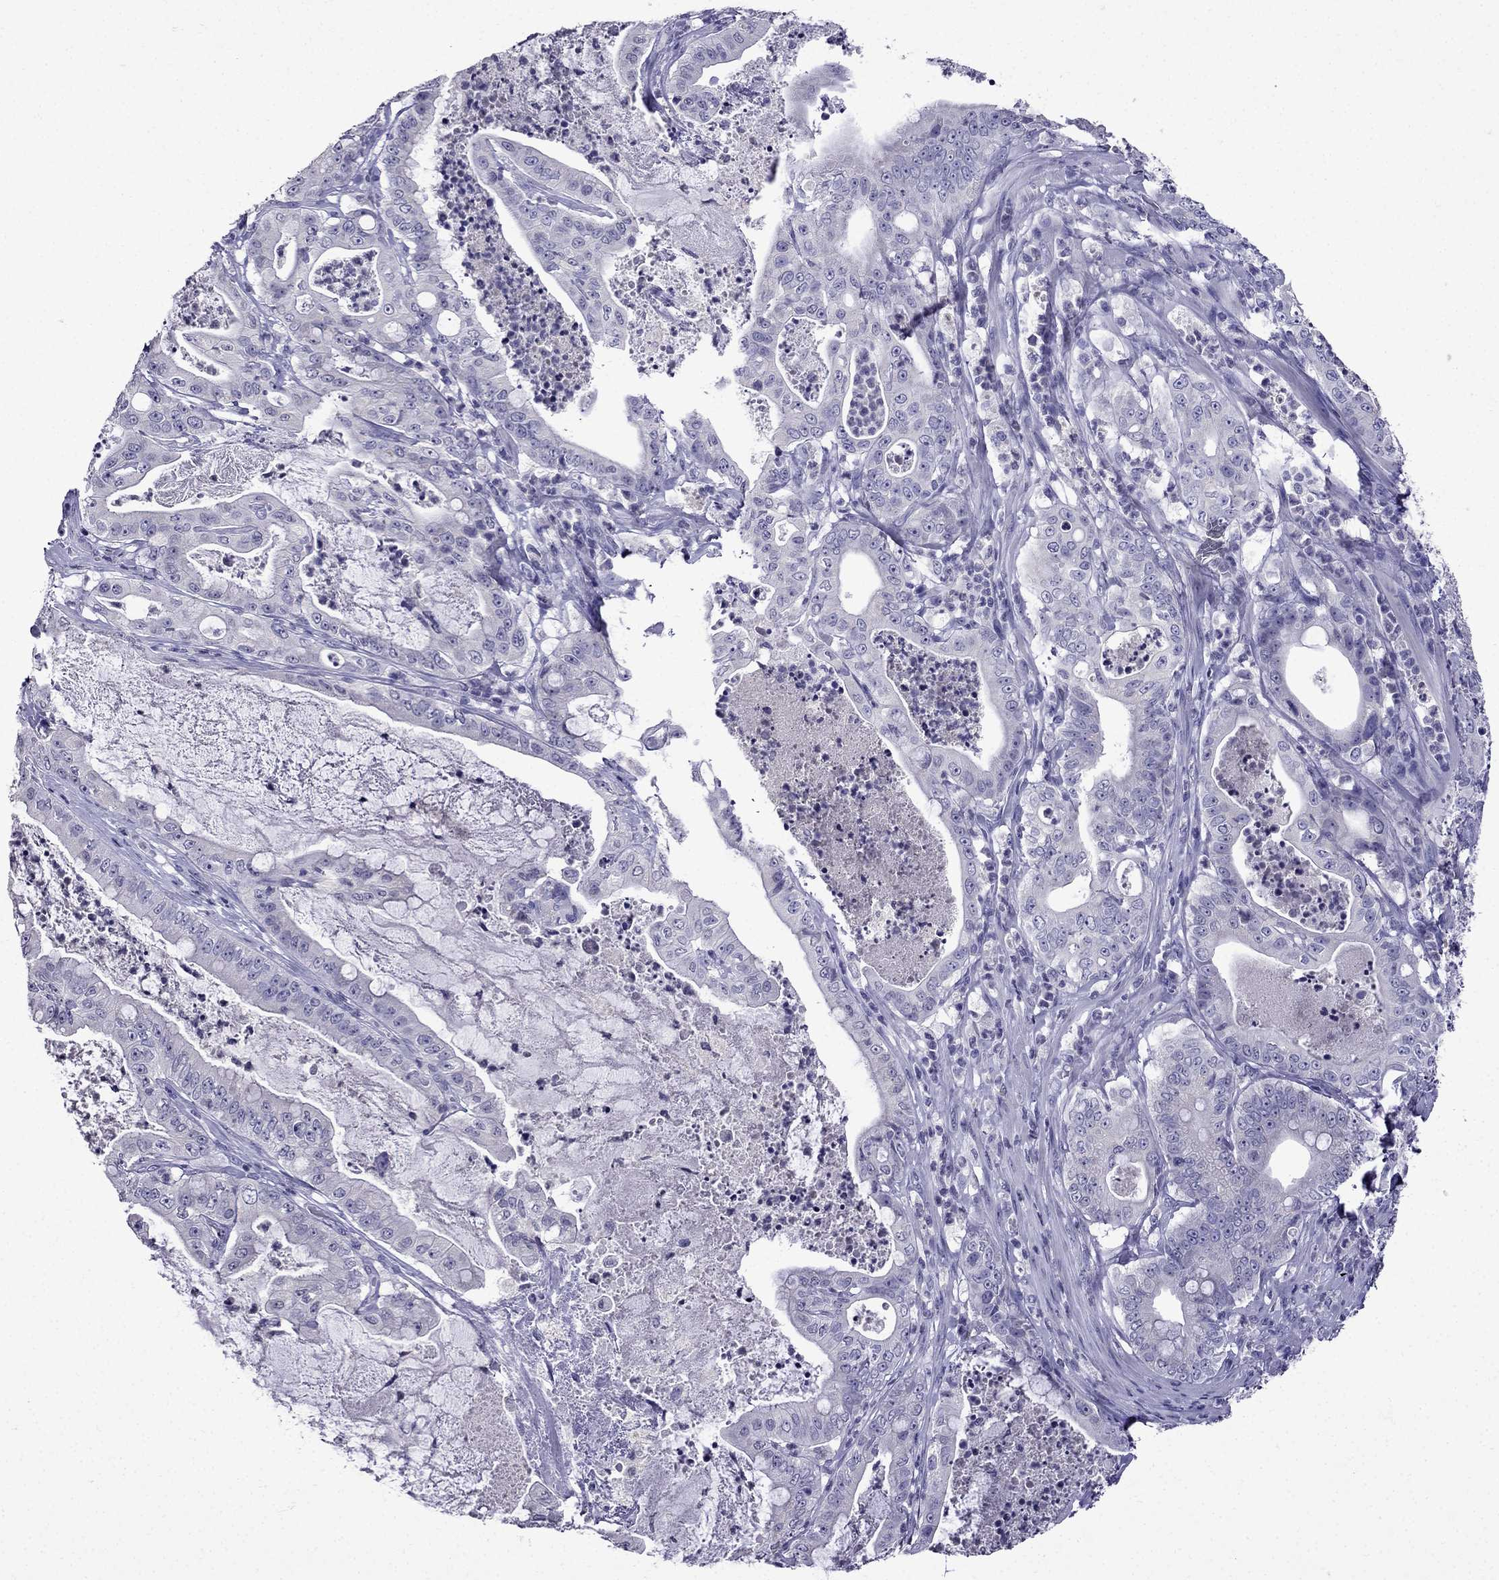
{"staining": {"intensity": "negative", "quantity": "none", "location": "none"}, "tissue": "pancreatic cancer", "cell_type": "Tumor cells", "image_type": "cancer", "snomed": [{"axis": "morphology", "description": "Adenocarcinoma, NOS"}, {"axis": "topography", "description": "Pancreas"}], "caption": "DAB immunohistochemical staining of pancreatic cancer shows no significant positivity in tumor cells. (Stains: DAB (3,3'-diaminobenzidine) immunohistochemistry (IHC) with hematoxylin counter stain, Microscopy: brightfield microscopy at high magnification).", "gene": "DNAH17", "patient": {"sex": "male", "age": 71}}